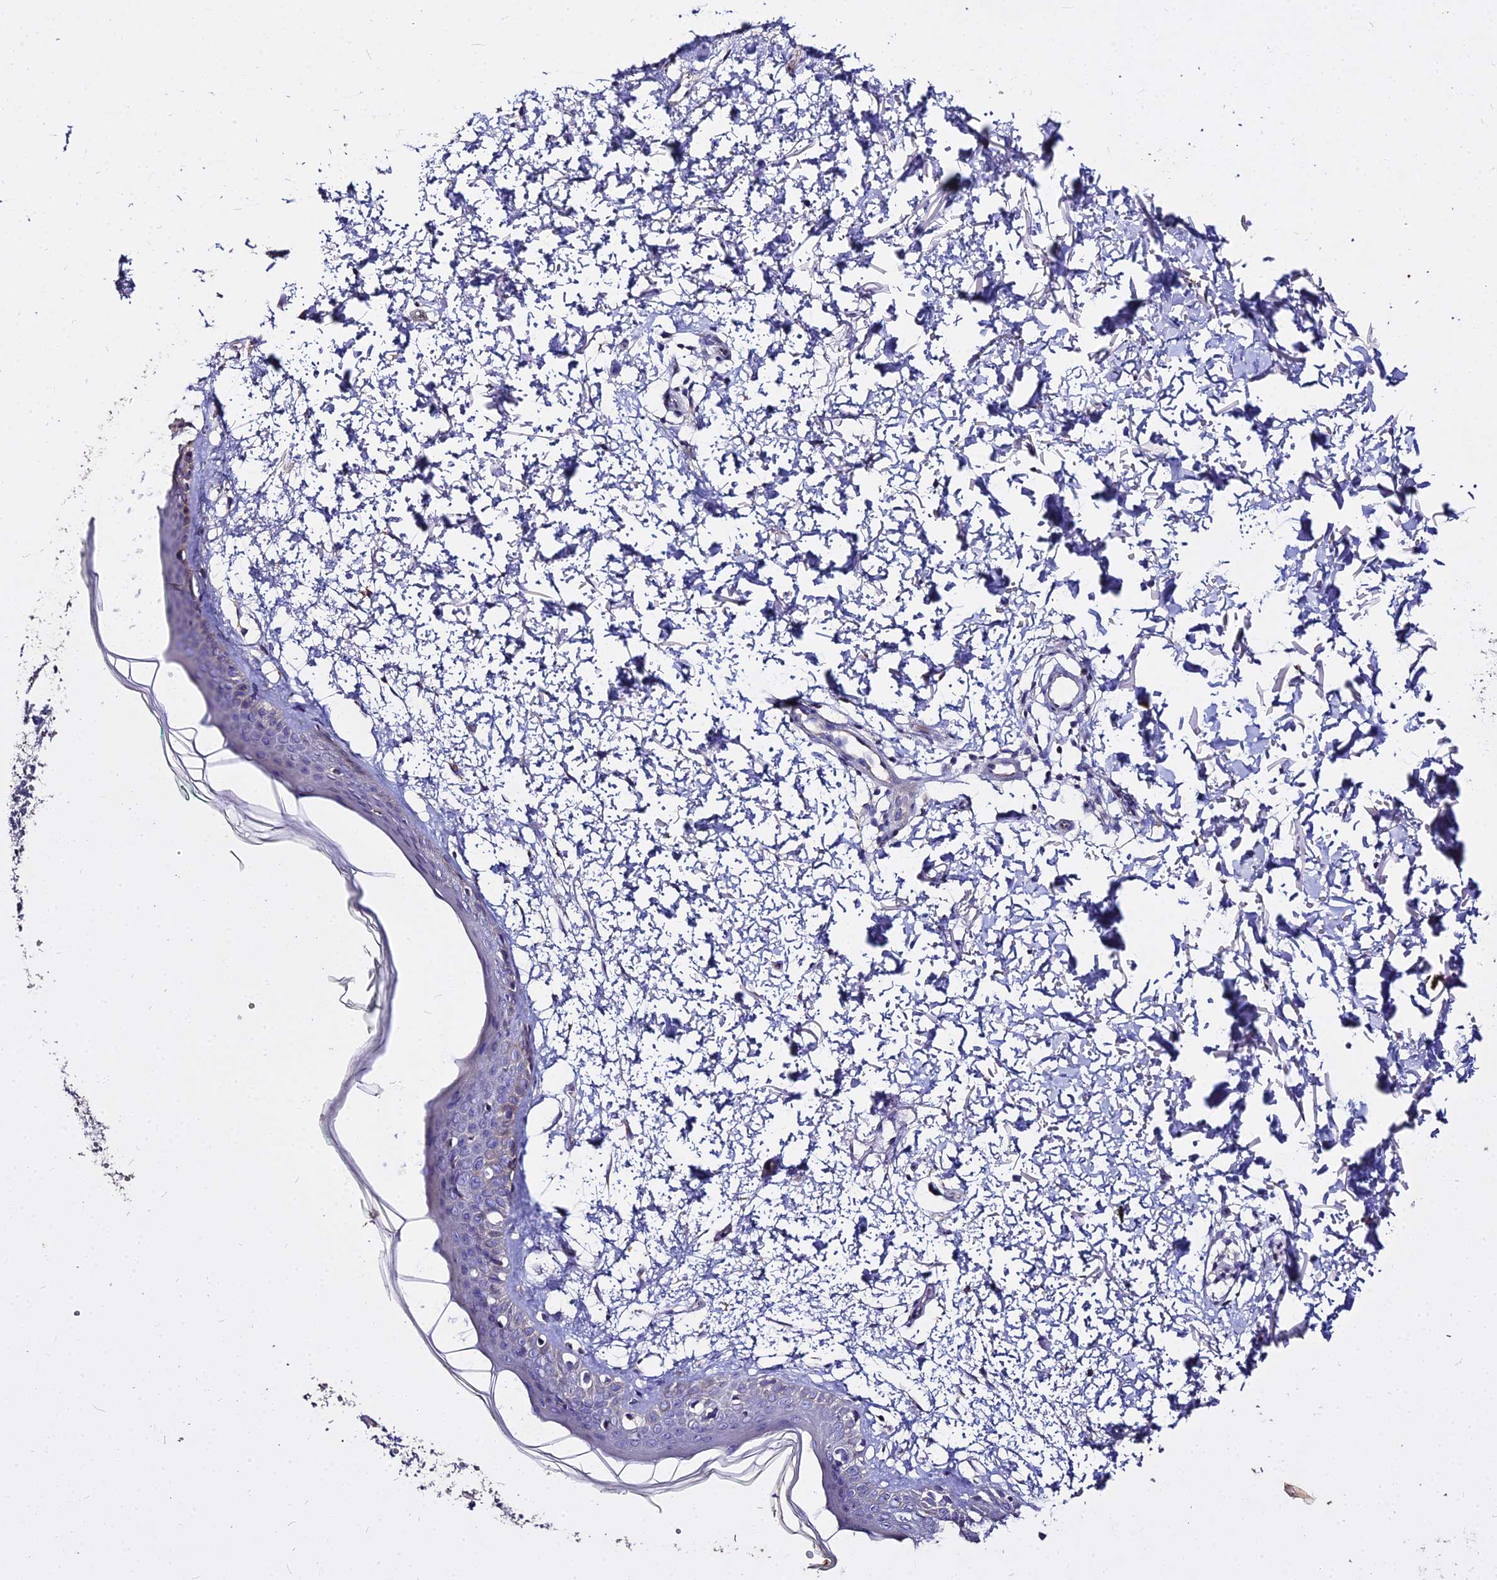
{"staining": {"intensity": "negative", "quantity": "none", "location": "none"}, "tissue": "skin", "cell_type": "Fibroblasts", "image_type": "normal", "snomed": [{"axis": "morphology", "description": "Normal tissue, NOS"}, {"axis": "topography", "description": "Skin"}], "caption": "IHC of unremarkable human skin reveals no expression in fibroblasts. Nuclei are stained in blue.", "gene": "GLYAT", "patient": {"sex": "male", "age": 66}}